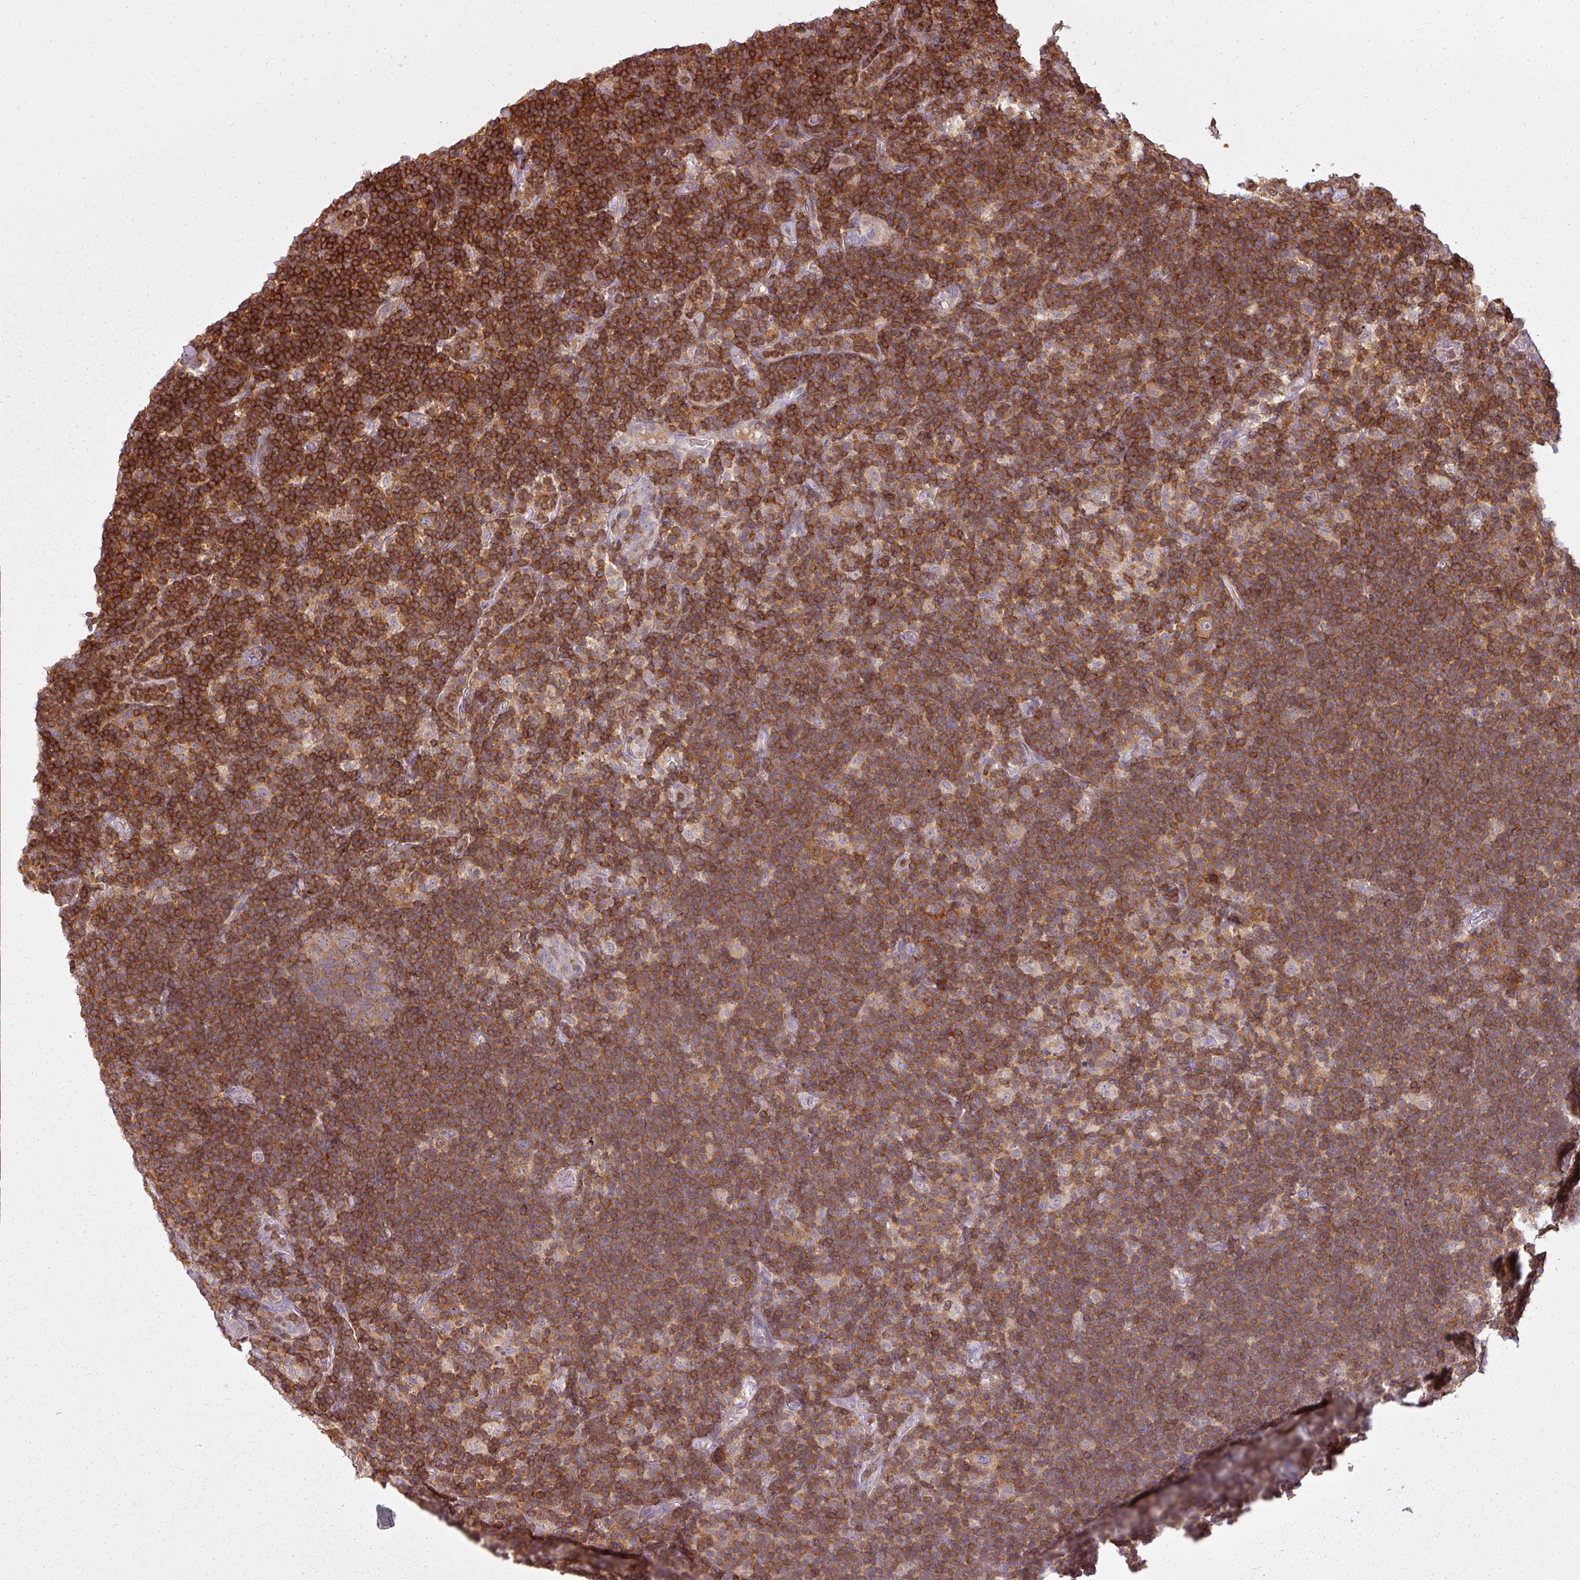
{"staining": {"intensity": "strong", "quantity": "<25%", "location": "cytoplasmic/membranous"}, "tissue": "lymphoma", "cell_type": "Tumor cells", "image_type": "cancer", "snomed": [{"axis": "morphology", "description": "Hodgkin's disease, NOS"}, {"axis": "topography", "description": "Lymph node"}], "caption": "Immunohistochemistry of human Hodgkin's disease exhibits medium levels of strong cytoplasmic/membranous positivity in about <25% of tumor cells.", "gene": "STK4", "patient": {"sex": "female", "age": 57}}